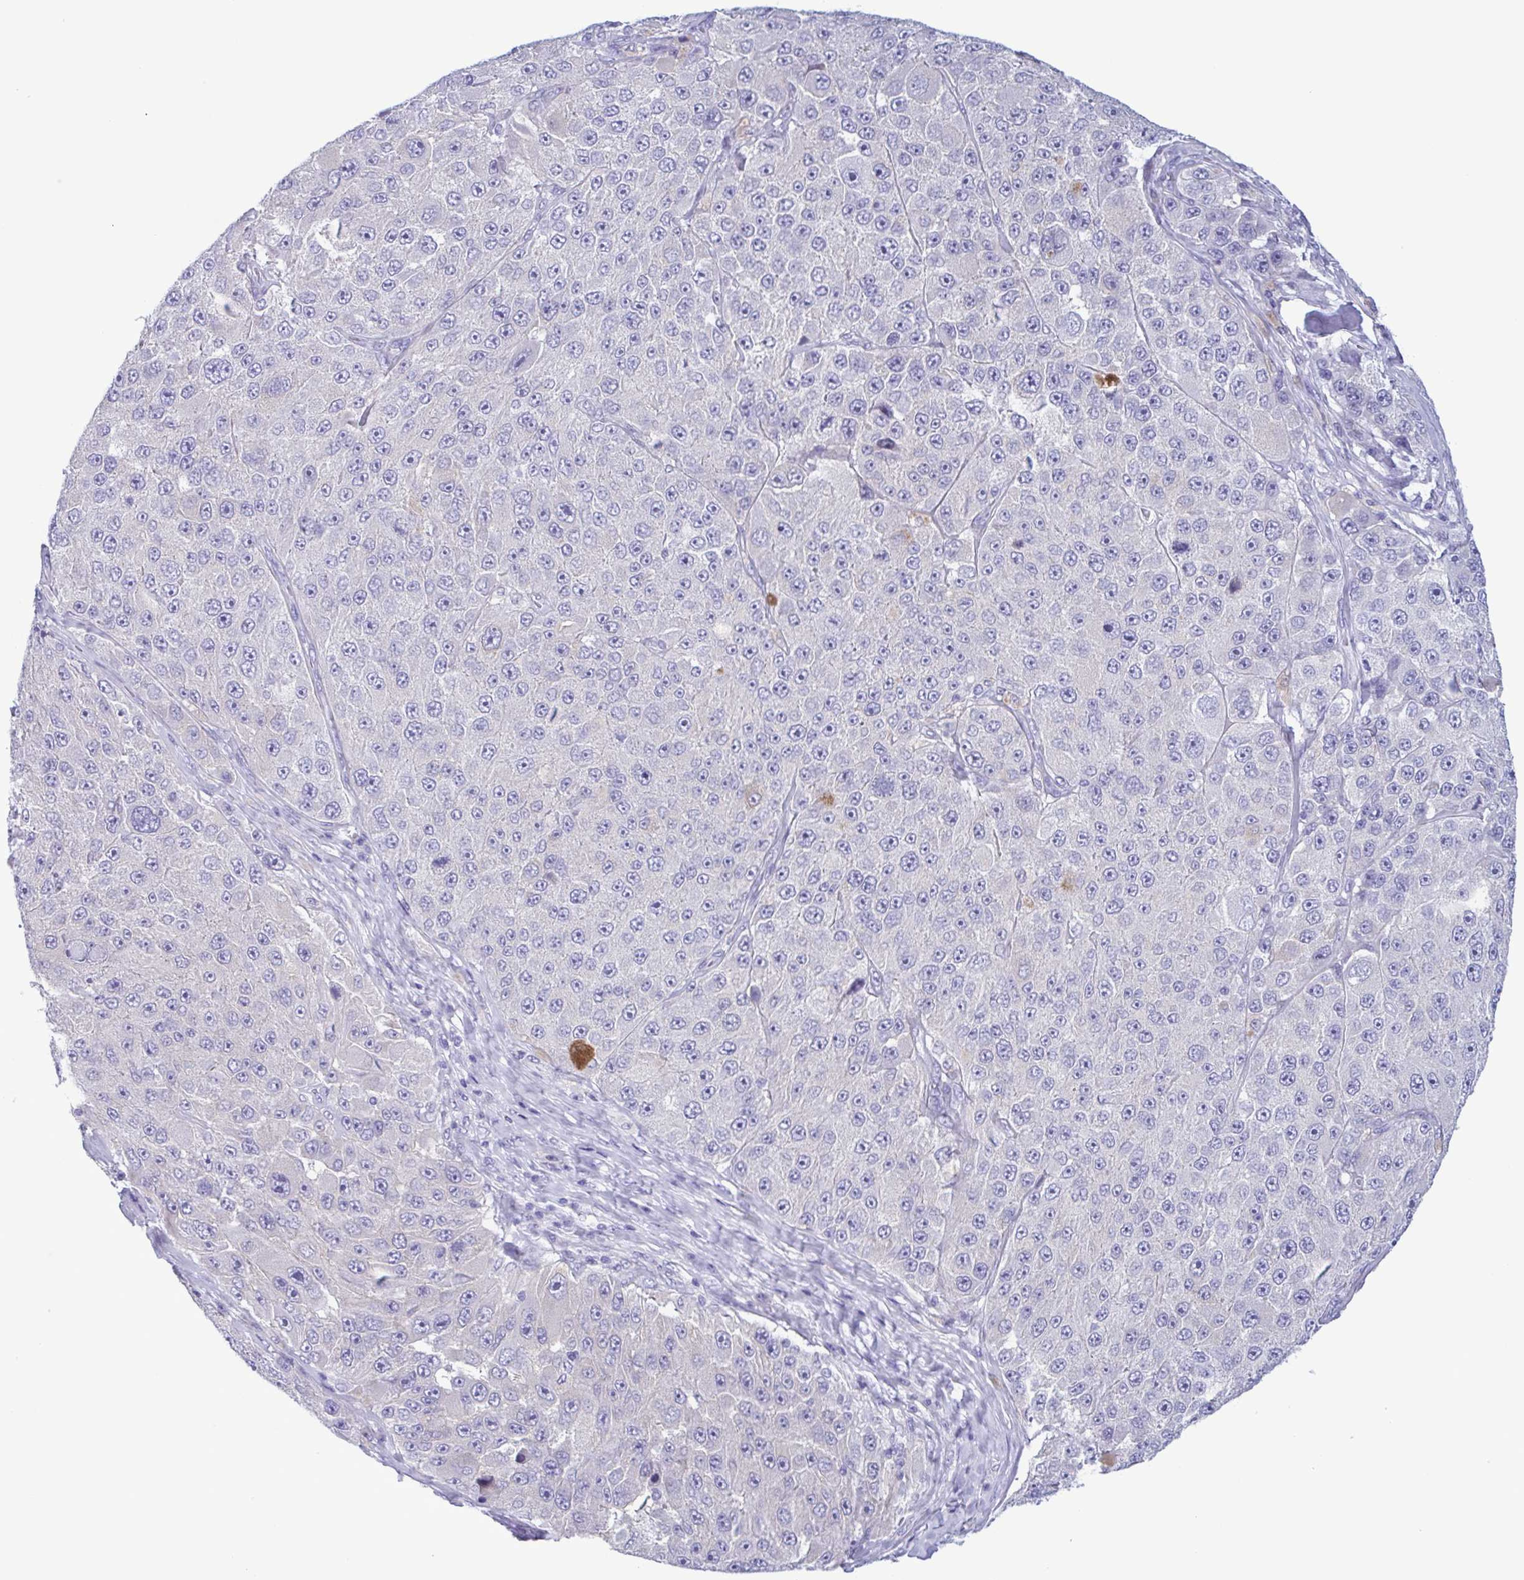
{"staining": {"intensity": "negative", "quantity": "none", "location": "none"}, "tissue": "melanoma", "cell_type": "Tumor cells", "image_type": "cancer", "snomed": [{"axis": "morphology", "description": "Malignant melanoma, Metastatic site"}, {"axis": "topography", "description": "Lymph node"}], "caption": "IHC micrograph of malignant melanoma (metastatic site) stained for a protein (brown), which displays no staining in tumor cells.", "gene": "INAFM1", "patient": {"sex": "male", "age": 62}}